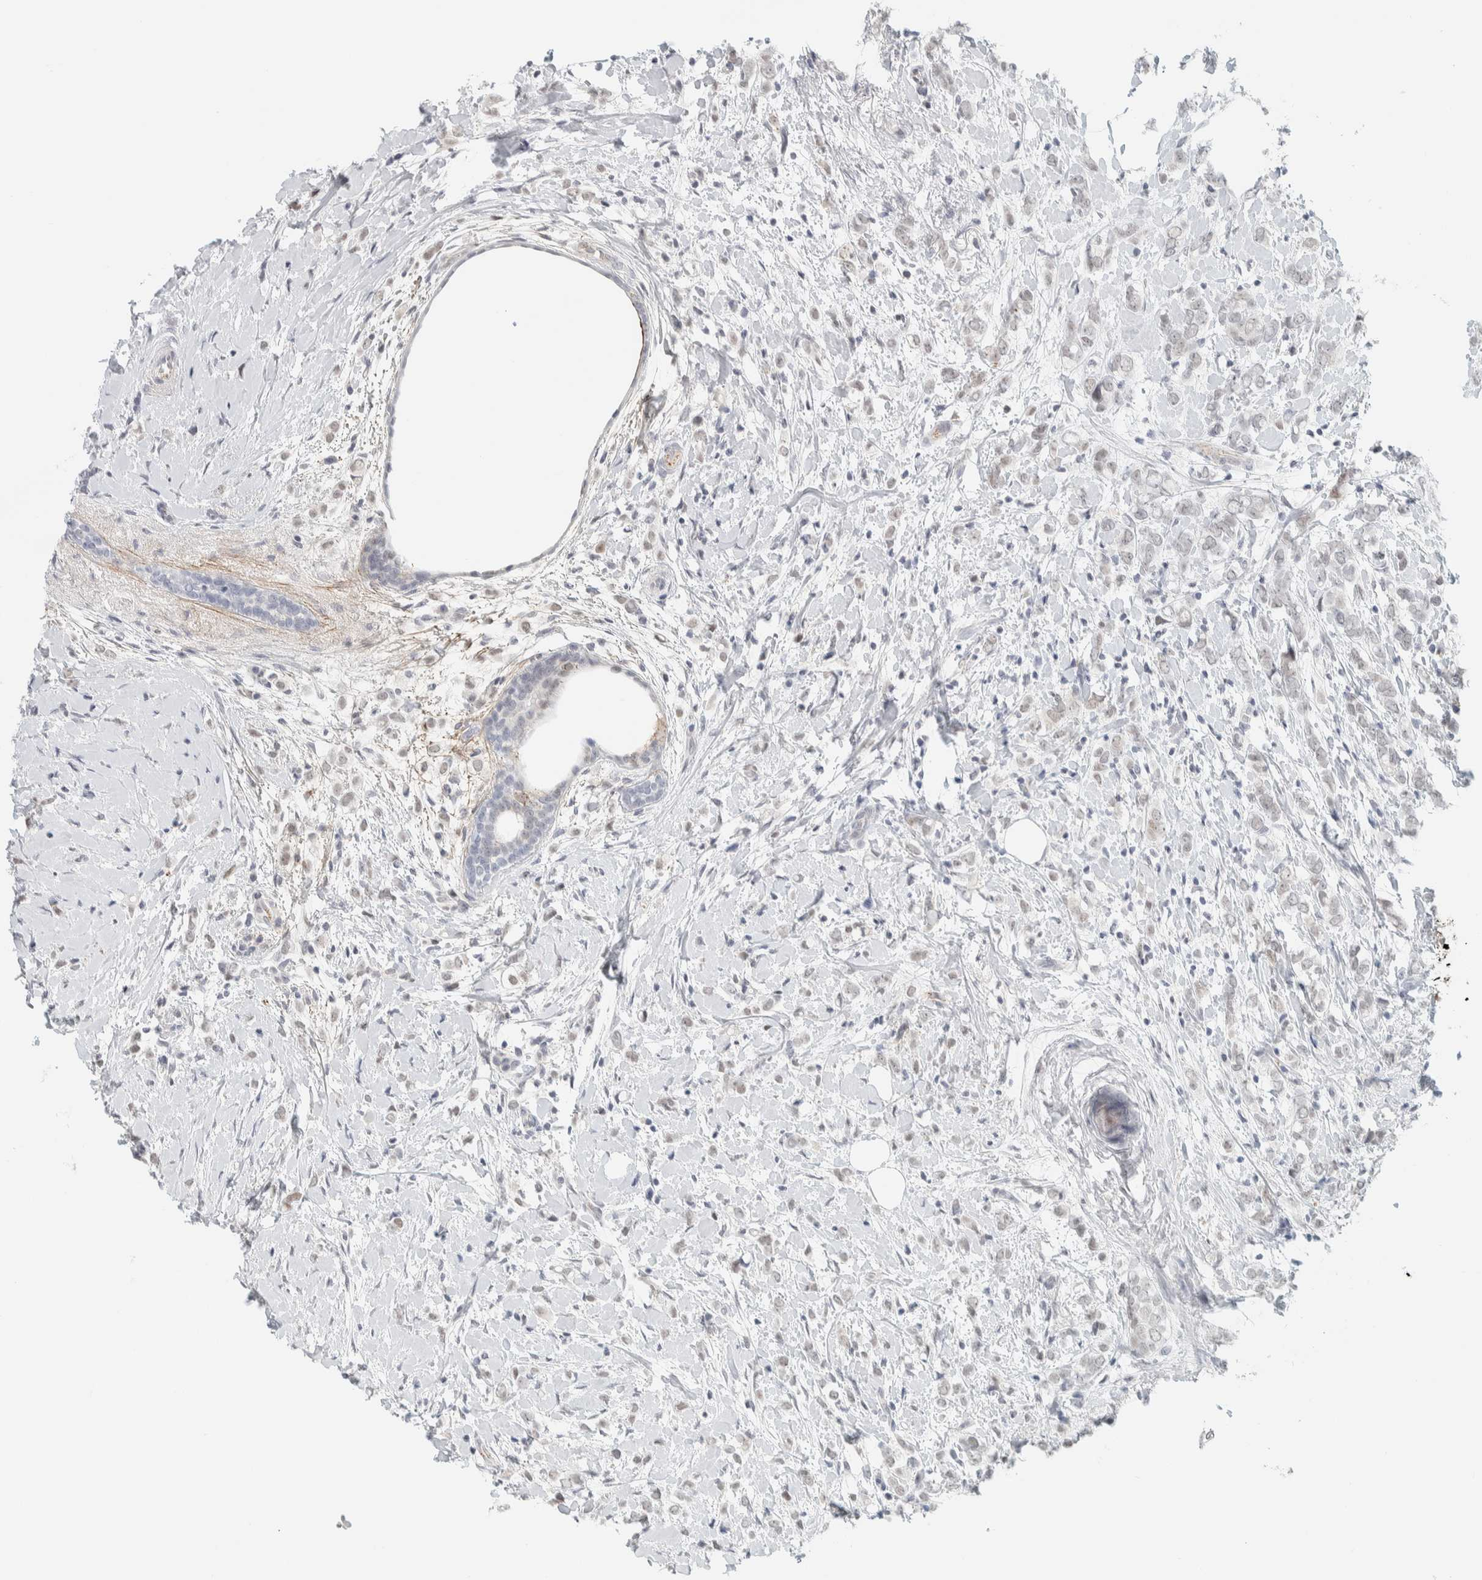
{"staining": {"intensity": "weak", "quantity": "25%-75%", "location": "nuclear"}, "tissue": "breast cancer", "cell_type": "Tumor cells", "image_type": "cancer", "snomed": [{"axis": "morphology", "description": "Normal tissue, NOS"}, {"axis": "morphology", "description": "Lobular carcinoma"}, {"axis": "topography", "description": "Breast"}], "caption": "Immunohistochemical staining of lobular carcinoma (breast) demonstrates low levels of weak nuclear protein expression in approximately 25%-75% of tumor cells.", "gene": "CDH17", "patient": {"sex": "female", "age": 47}}